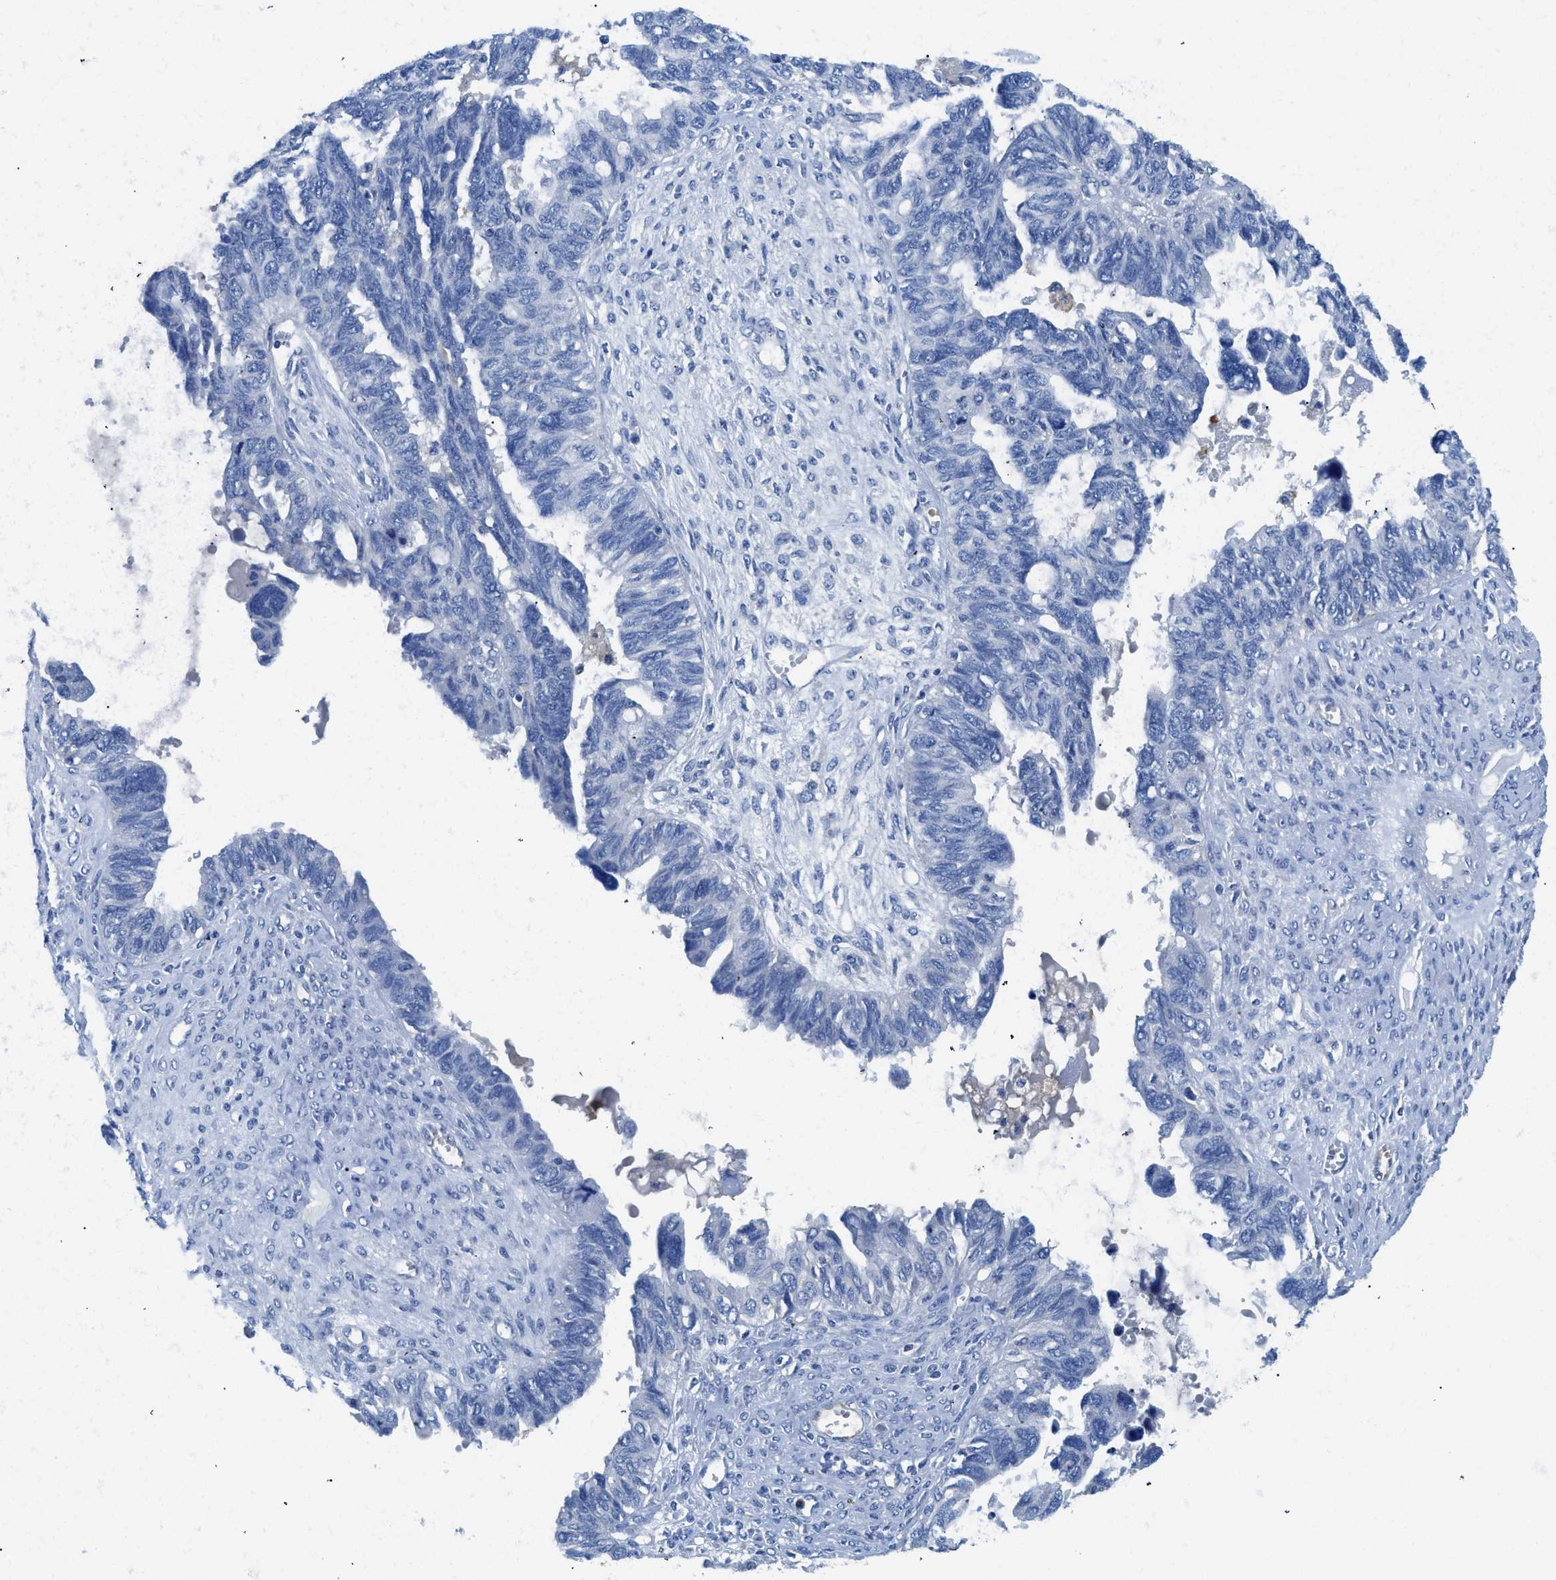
{"staining": {"intensity": "negative", "quantity": "none", "location": "none"}, "tissue": "ovarian cancer", "cell_type": "Tumor cells", "image_type": "cancer", "snomed": [{"axis": "morphology", "description": "Cystadenocarcinoma, serous, NOS"}, {"axis": "topography", "description": "Ovary"}], "caption": "High magnification brightfield microscopy of serous cystadenocarcinoma (ovarian) stained with DAB (brown) and counterstained with hematoxylin (blue): tumor cells show no significant staining.", "gene": "NEB", "patient": {"sex": "female", "age": 79}}